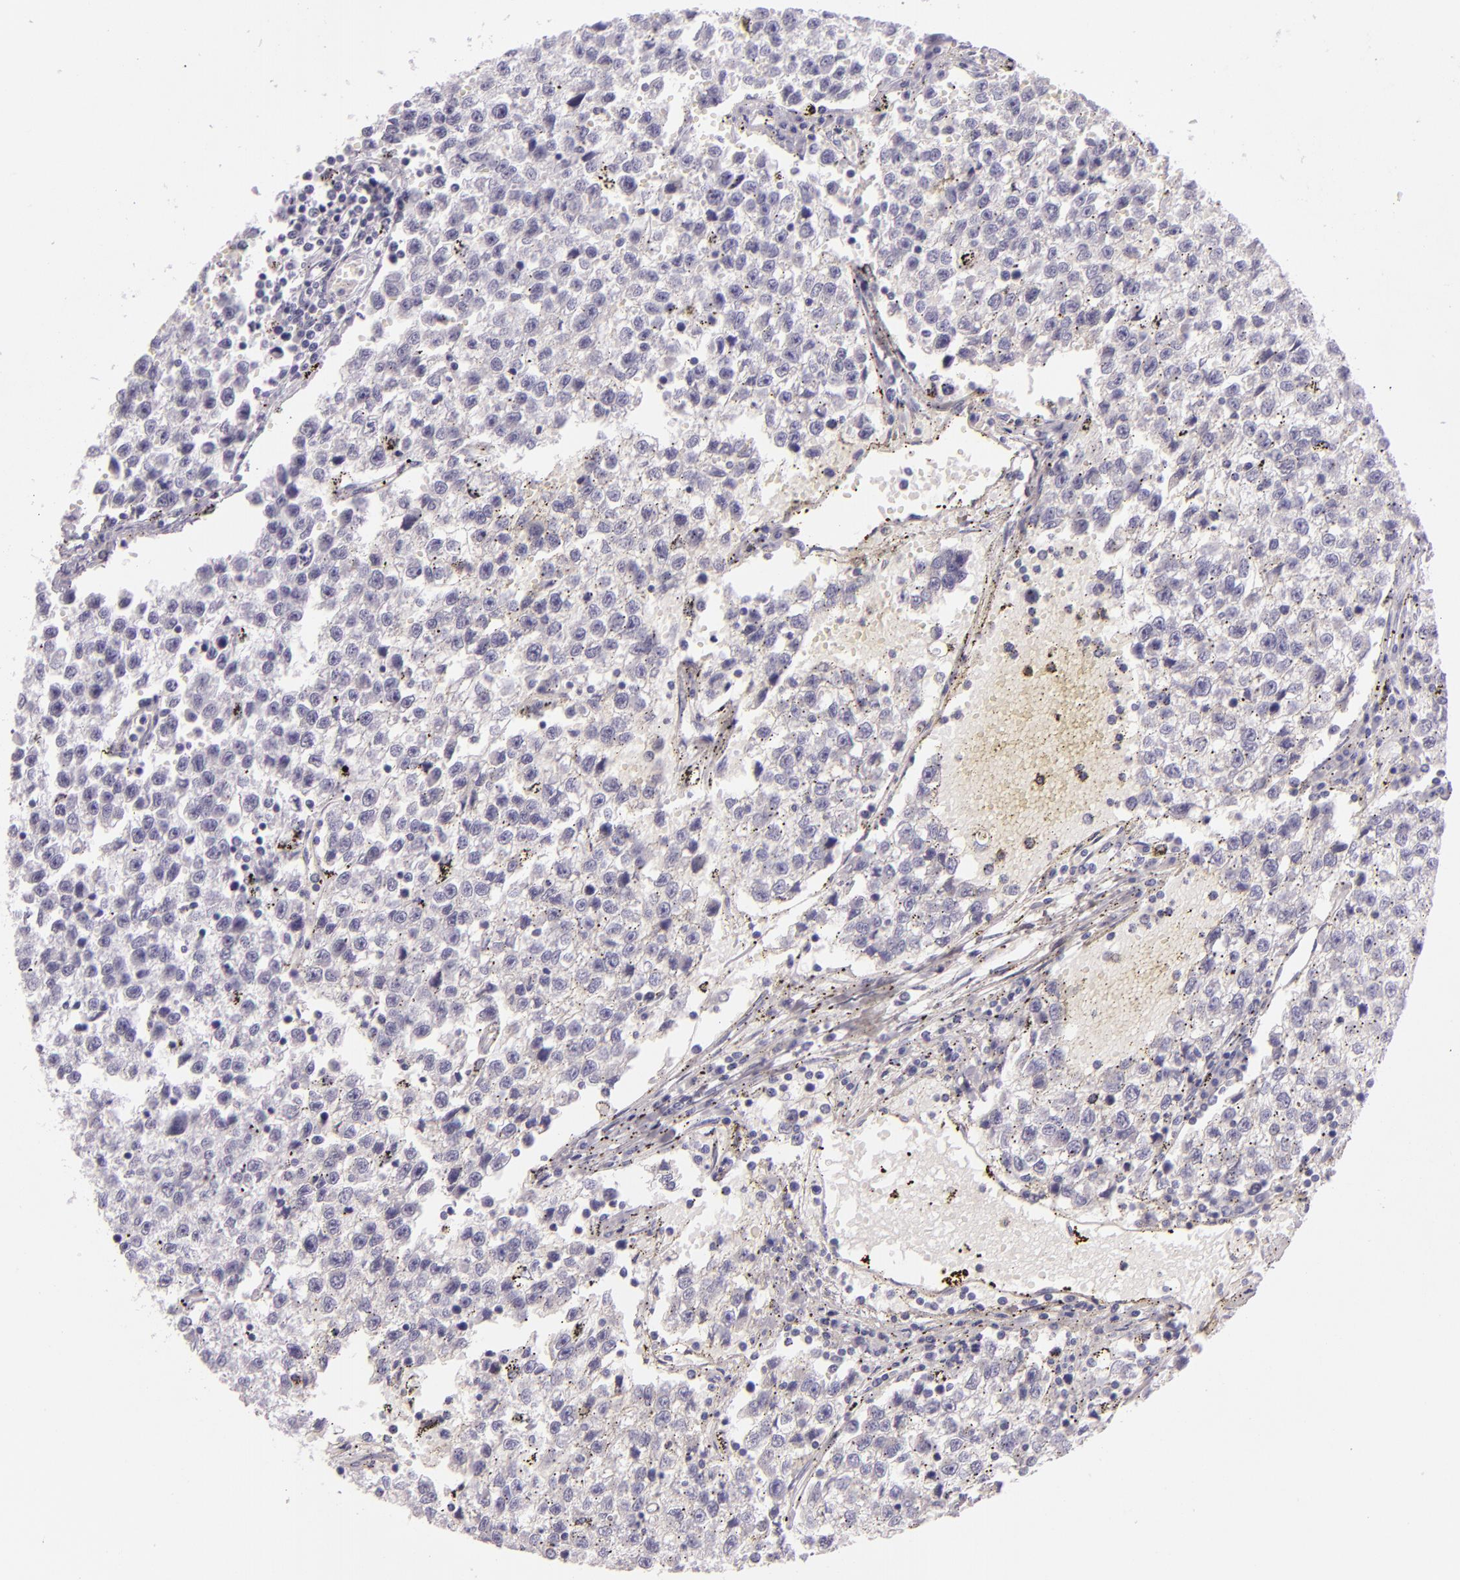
{"staining": {"intensity": "negative", "quantity": "none", "location": "none"}, "tissue": "testis cancer", "cell_type": "Tumor cells", "image_type": "cancer", "snomed": [{"axis": "morphology", "description": "Seminoma, NOS"}, {"axis": "topography", "description": "Testis"}], "caption": "The IHC micrograph has no significant staining in tumor cells of testis cancer (seminoma) tissue.", "gene": "CEACAM1", "patient": {"sex": "male", "age": 35}}